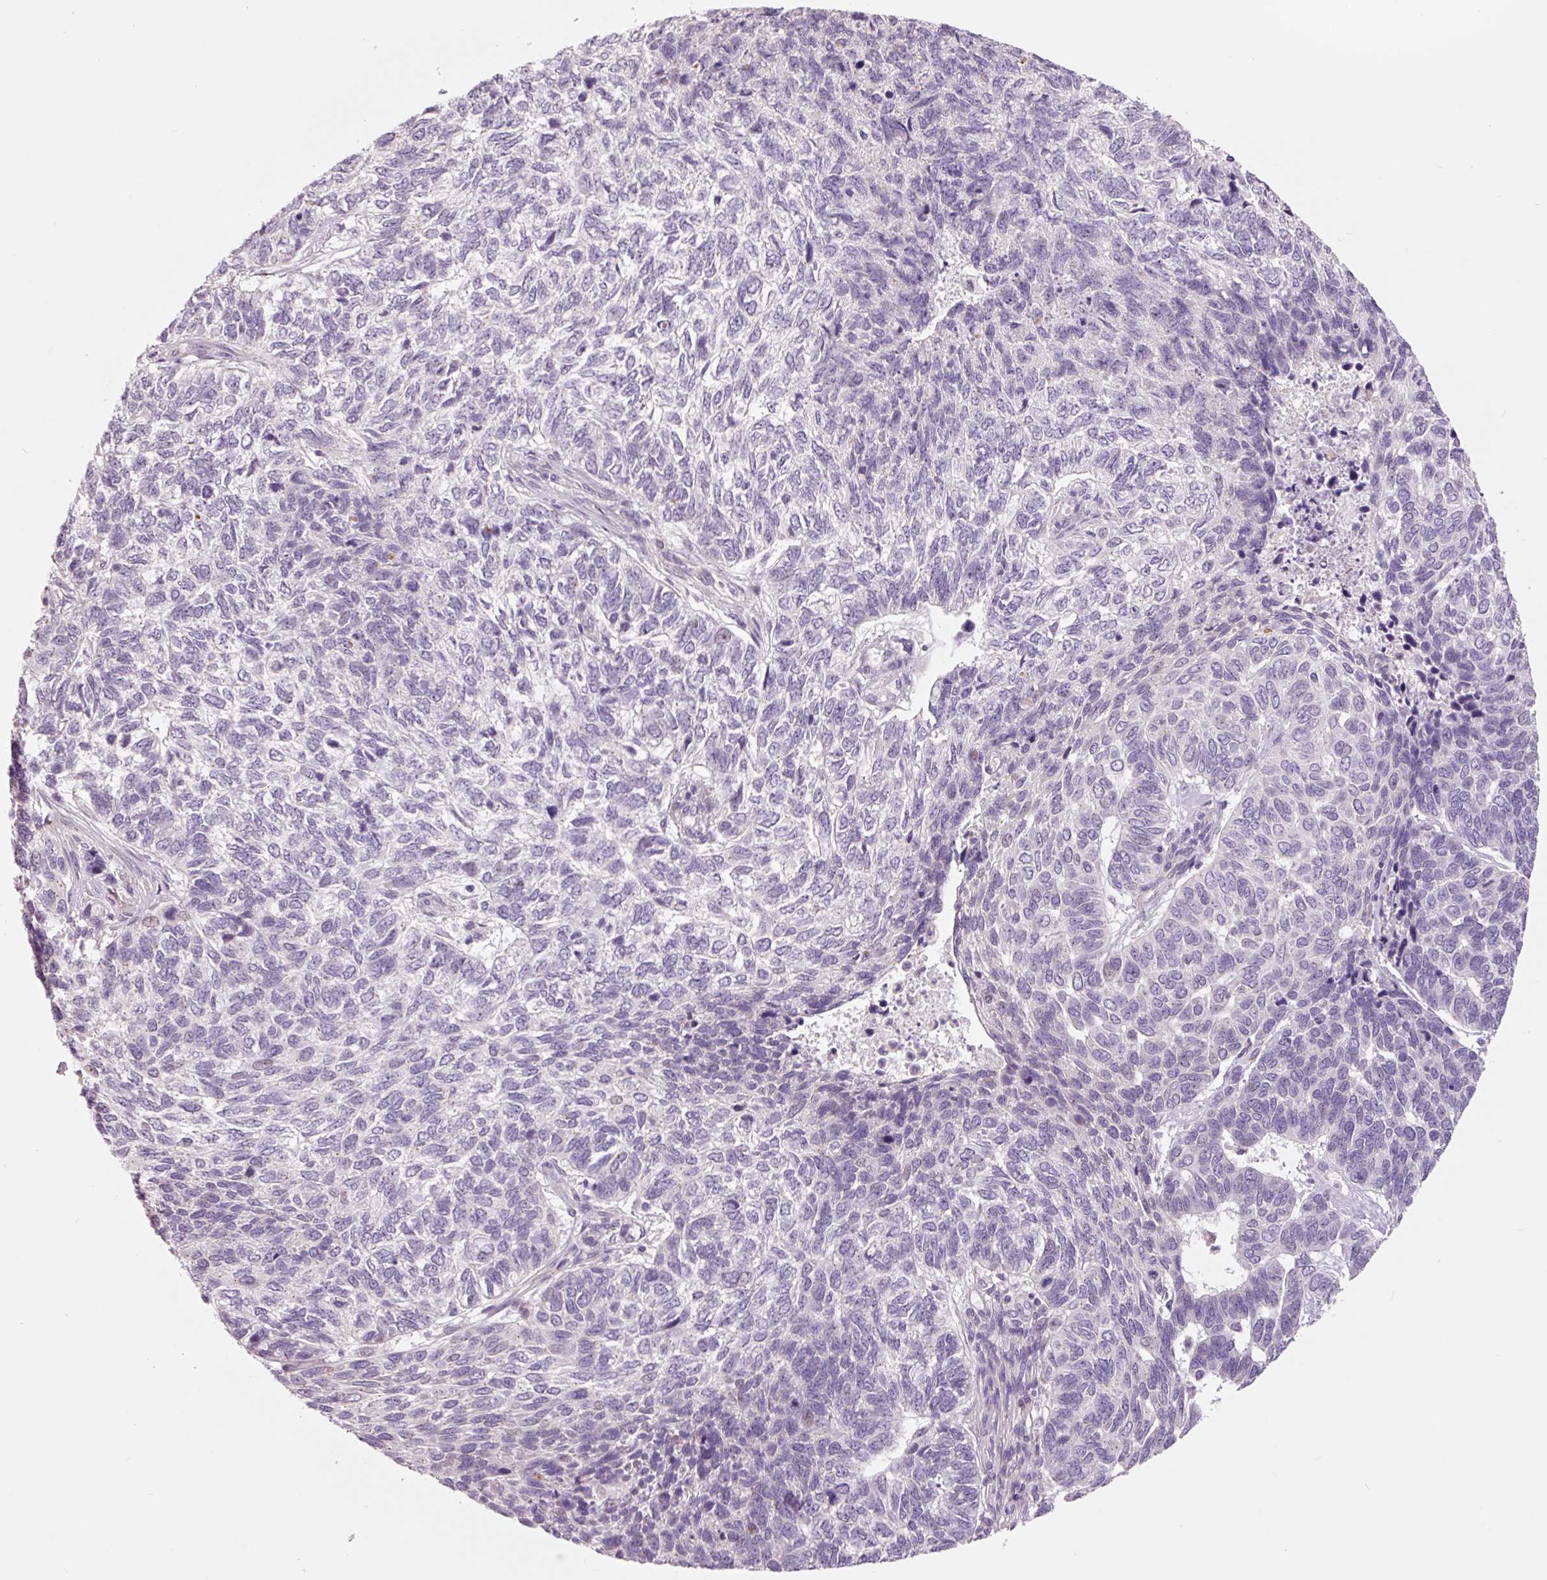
{"staining": {"intensity": "negative", "quantity": "none", "location": "none"}, "tissue": "skin cancer", "cell_type": "Tumor cells", "image_type": "cancer", "snomed": [{"axis": "morphology", "description": "Basal cell carcinoma"}, {"axis": "topography", "description": "Skin"}], "caption": "Immunohistochemistry (IHC) histopathology image of neoplastic tissue: human skin basal cell carcinoma stained with DAB demonstrates no significant protein positivity in tumor cells.", "gene": "DAPP1", "patient": {"sex": "female", "age": 65}}